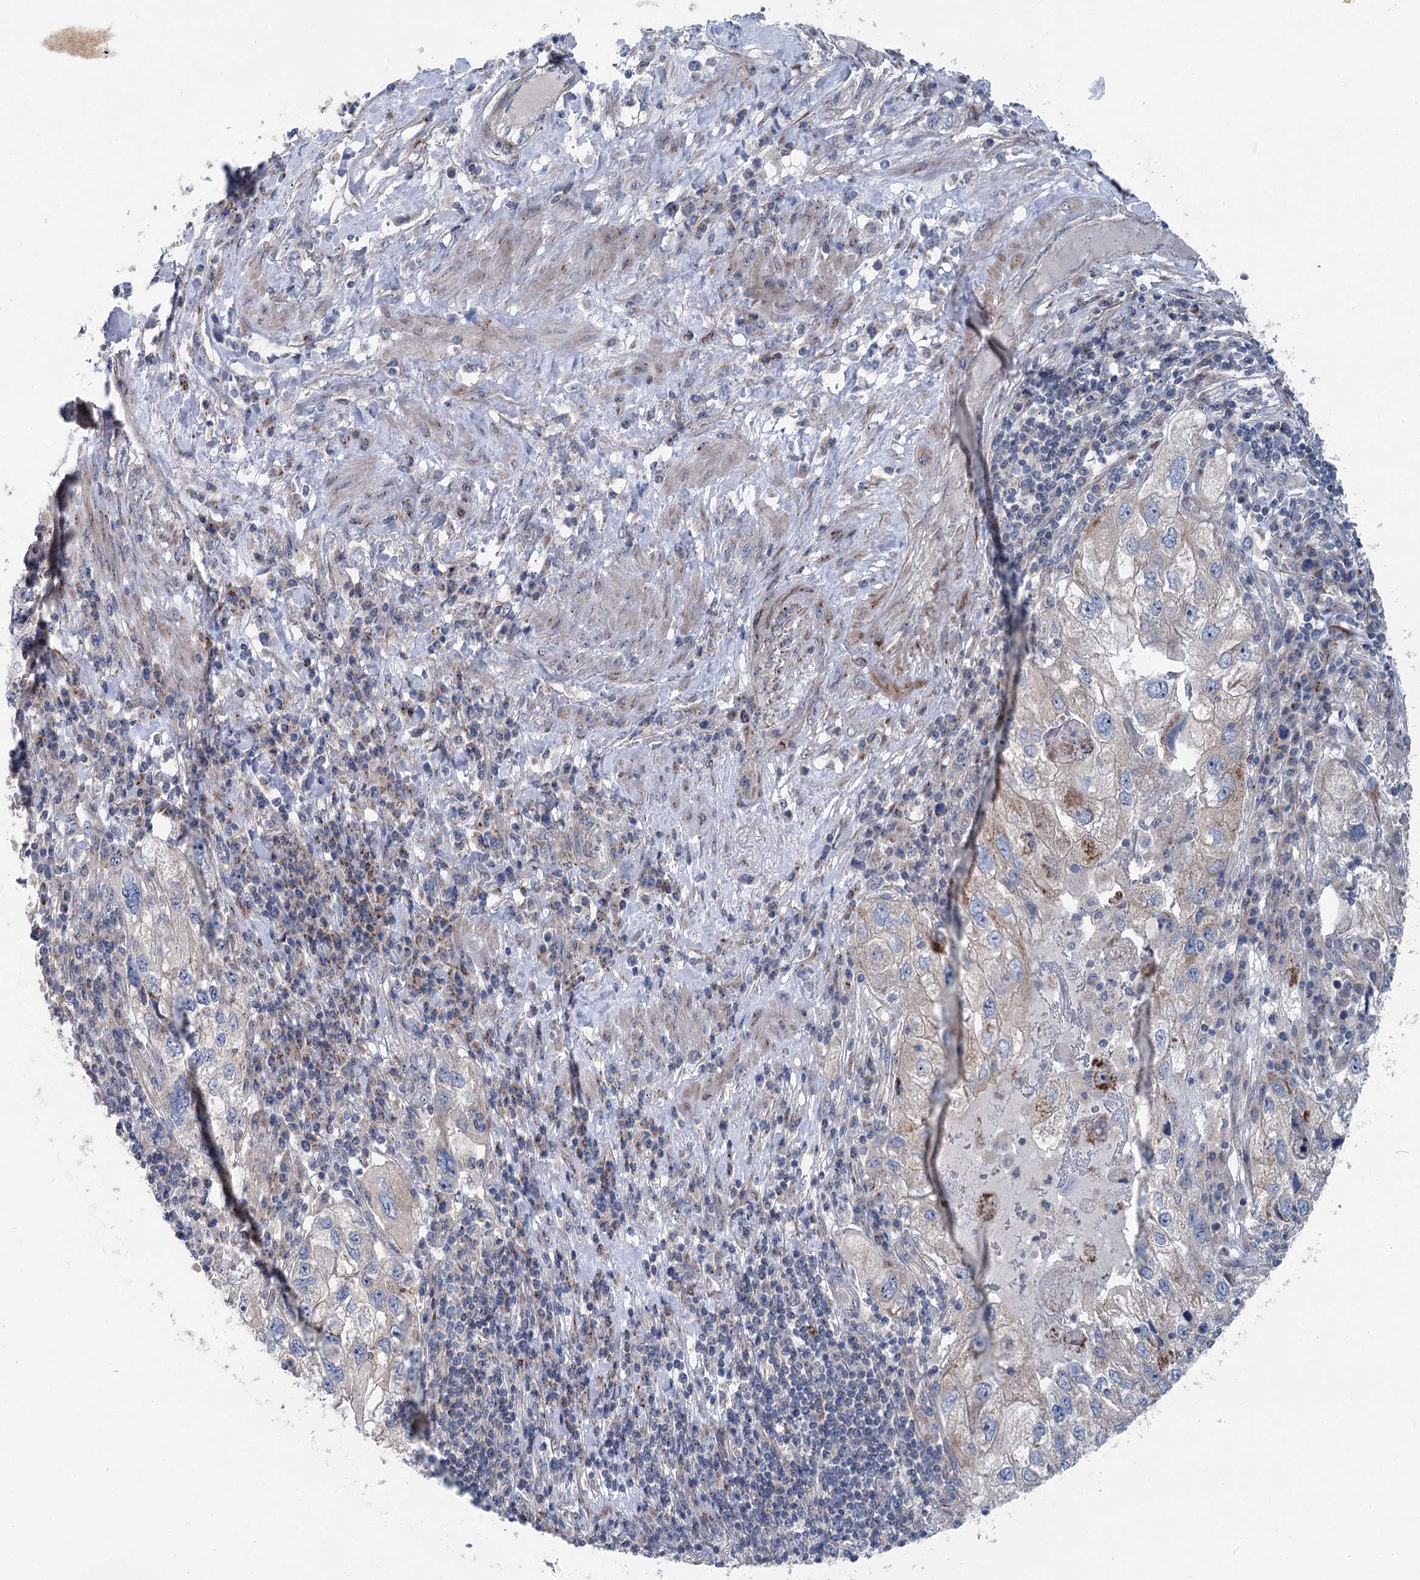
{"staining": {"intensity": "negative", "quantity": "none", "location": "none"}, "tissue": "endometrial cancer", "cell_type": "Tumor cells", "image_type": "cancer", "snomed": [{"axis": "morphology", "description": "Adenocarcinoma, NOS"}, {"axis": "topography", "description": "Endometrium"}], "caption": "DAB immunohistochemical staining of human adenocarcinoma (endometrial) exhibits no significant positivity in tumor cells.", "gene": "MARK2", "patient": {"sex": "female", "age": 49}}